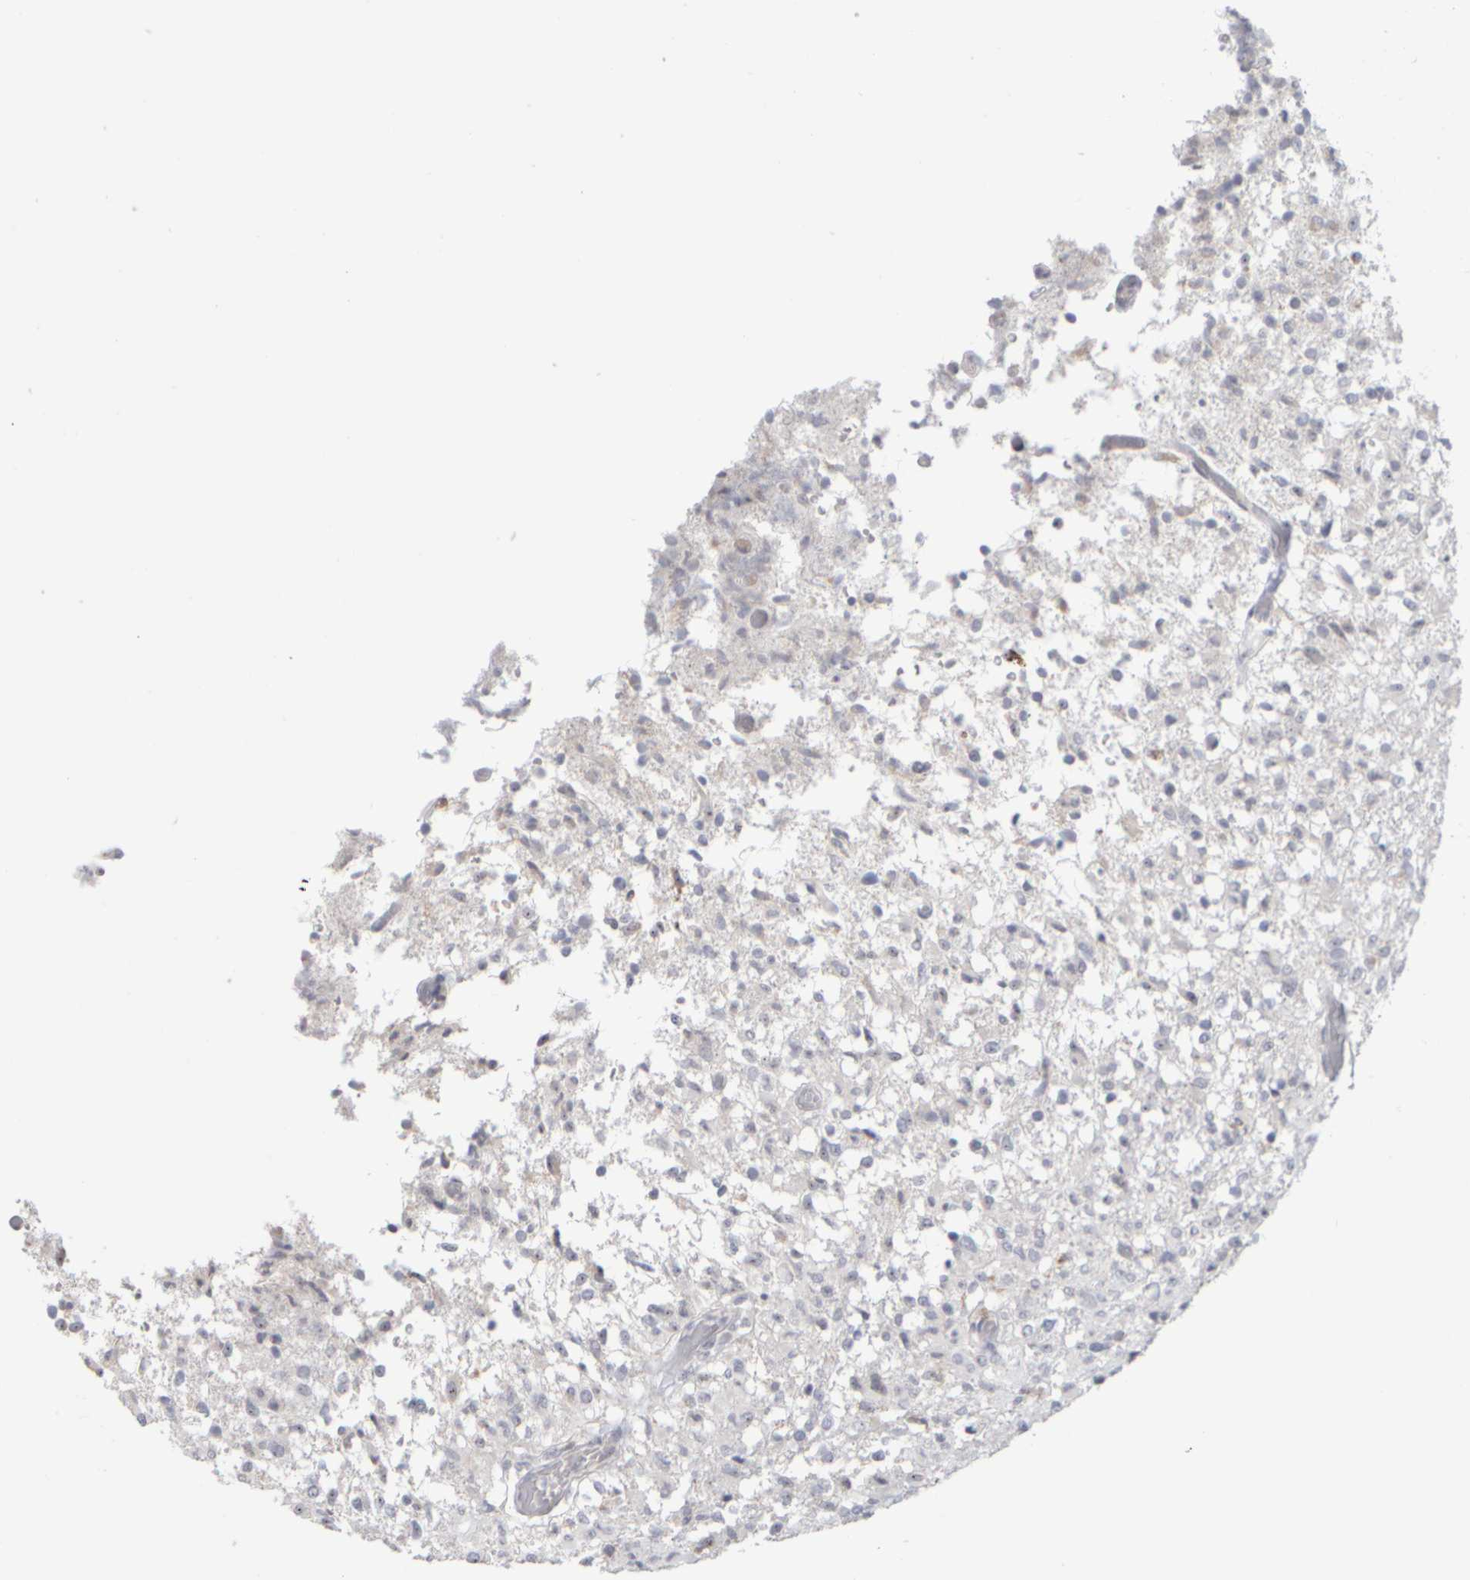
{"staining": {"intensity": "strong", "quantity": "<25%", "location": "nuclear"}, "tissue": "glioma", "cell_type": "Tumor cells", "image_type": "cancer", "snomed": [{"axis": "morphology", "description": "Glioma, malignant, High grade"}, {"axis": "topography", "description": "Brain"}], "caption": "Tumor cells reveal medium levels of strong nuclear expression in approximately <25% of cells in human high-grade glioma (malignant). The staining is performed using DAB (3,3'-diaminobenzidine) brown chromogen to label protein expression. The nuclei are counter-stained blue using hematoxylin.", "gene": "DCXR", "patient": {"sex": "female", "age": 57}}